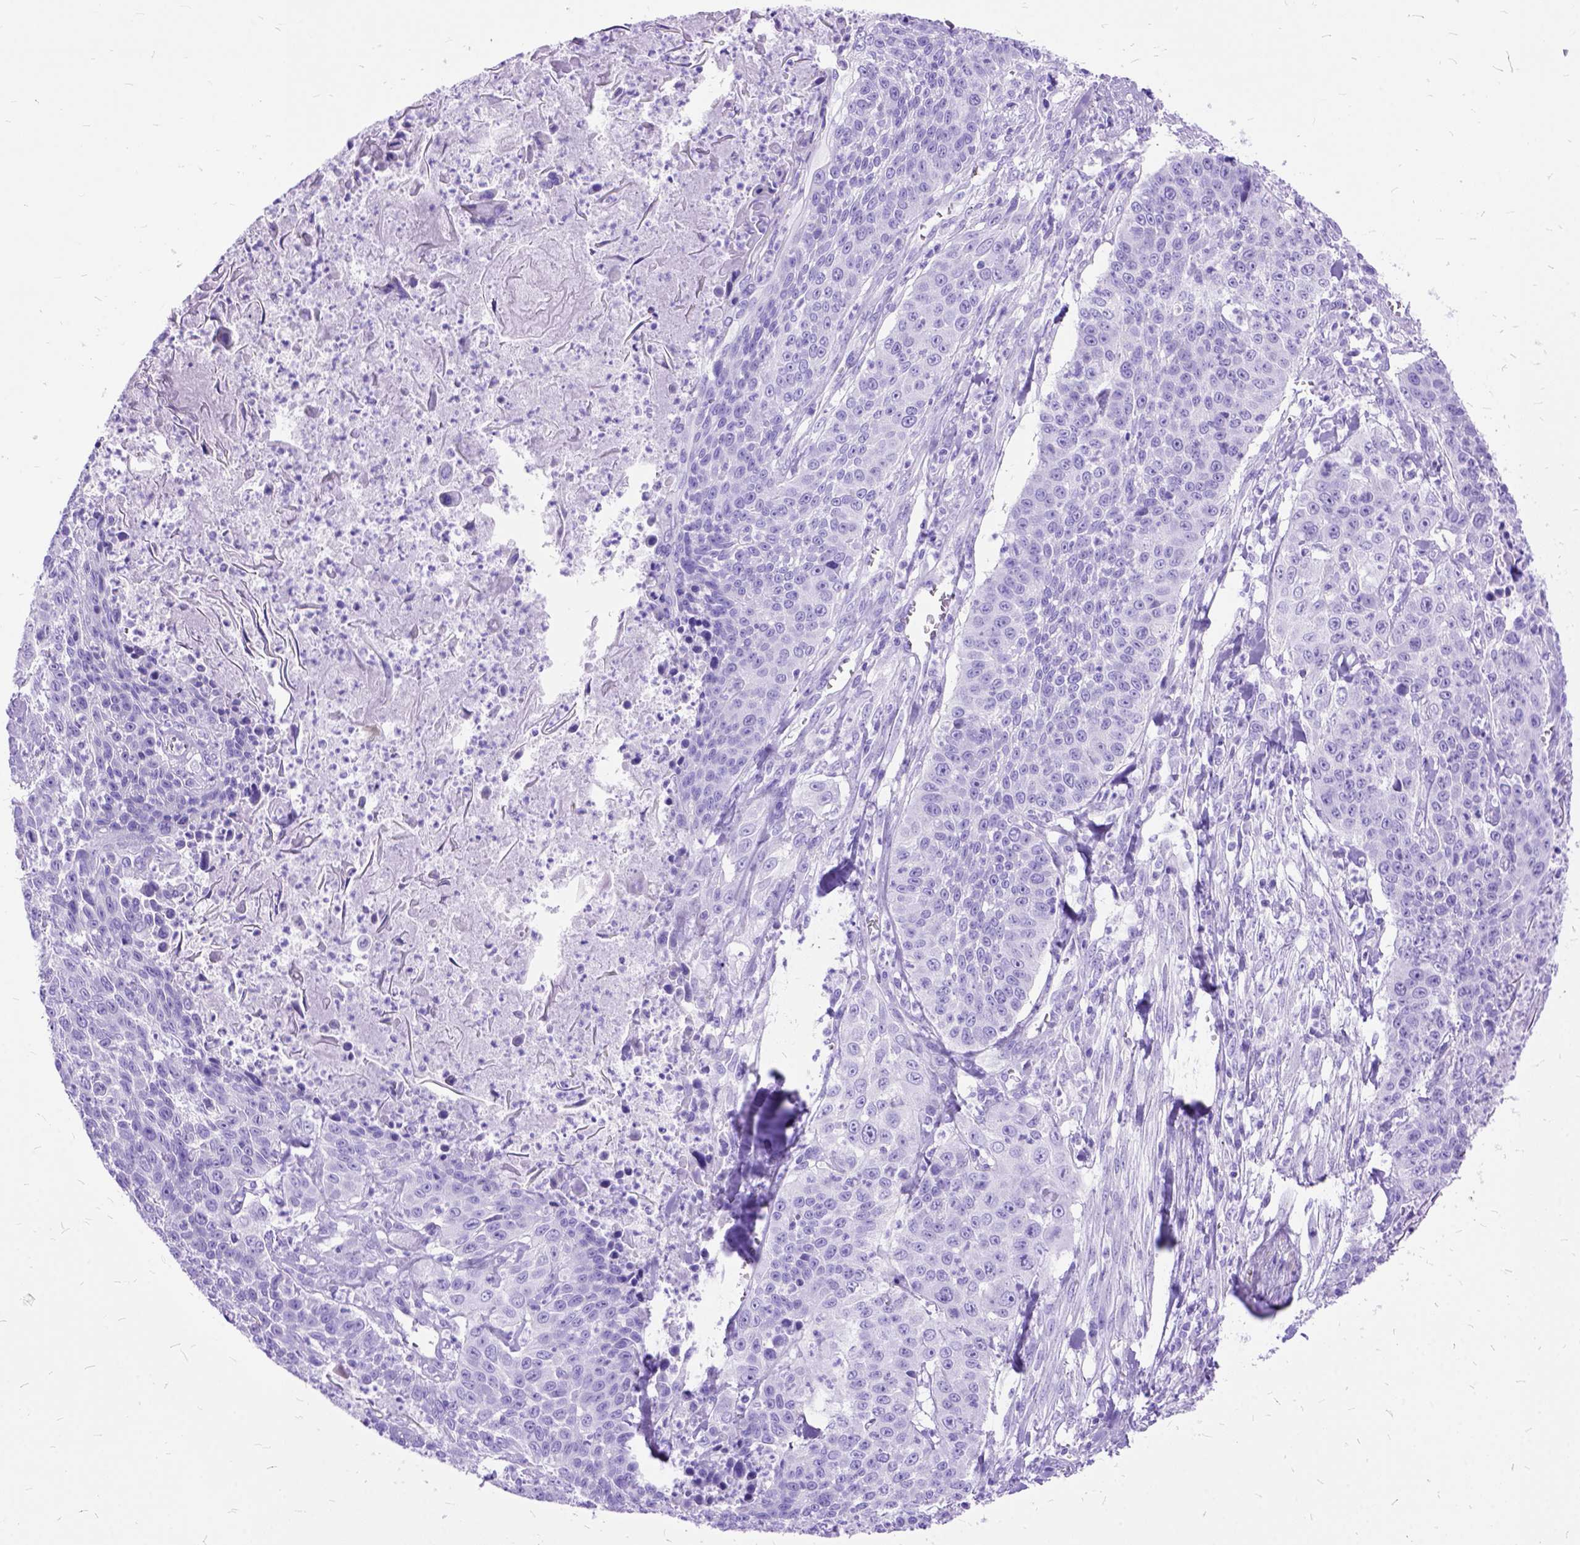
{"staining": {"intensity": "negative", "quantity": "none", "location": "none"}, "tissue": "lung cancer", "cell_type": "Tumor cells", "image_type": "cancer", "snomed": [{"axis": "morphology", "description": "Squamous cell carcinoma, NOS"}, {"axis": "morphology", "description": "Squamous cell carcinoma, metastatic, NOS"}, {"axis": "topography", "description": "Lung"}, {"axis": "topography", "description": "Pleura, NOS"}], "caption": "A histopathology image of human squamous cell carcinoma (lung) is negative for staining in tumor cells. (DAB (3,3'-diaminobenzidine) immunohistochemistry (IHC), high magnification).", "gene": "DNAH2", "patient": {"sex": "male", "age": 72}}